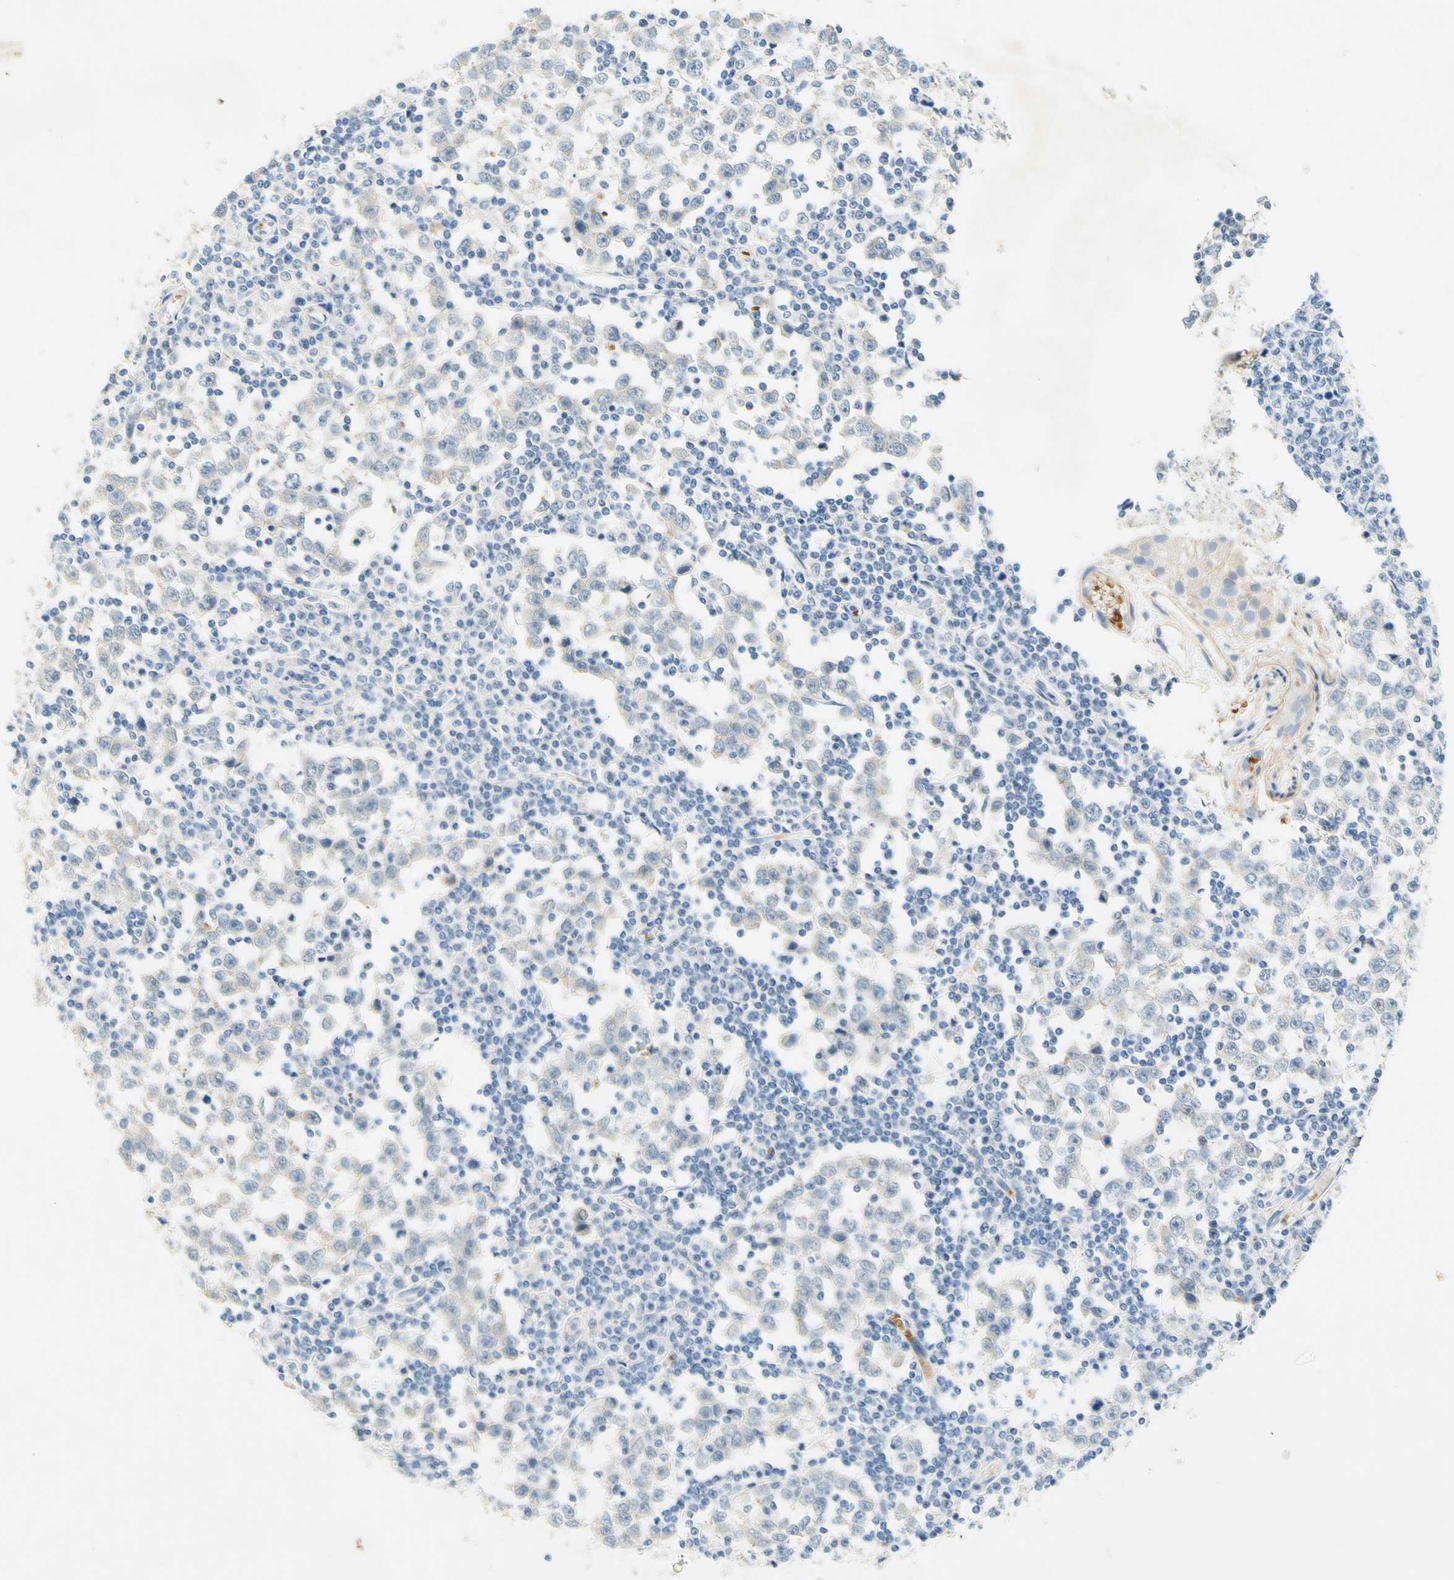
{"staining": {"intensity": "weak", "quantity": "<25%", "location": "cytoplasmic/membranous"}, "tissue": "testis cancer", "cell_type": "Tumor cells", "image_type": "cancer", "snomed": [{"axis": "morphology", "description": "Seminoma, NOS"}, {"axis": "topography", "description": "Testis"}], "caption": "Human seminoma (testis) stained for a protein using immunohistochemistry displays no staining in tumor cells.", "gene": "ENTREP2", "patient": {"sex": "male", "age": 65}}